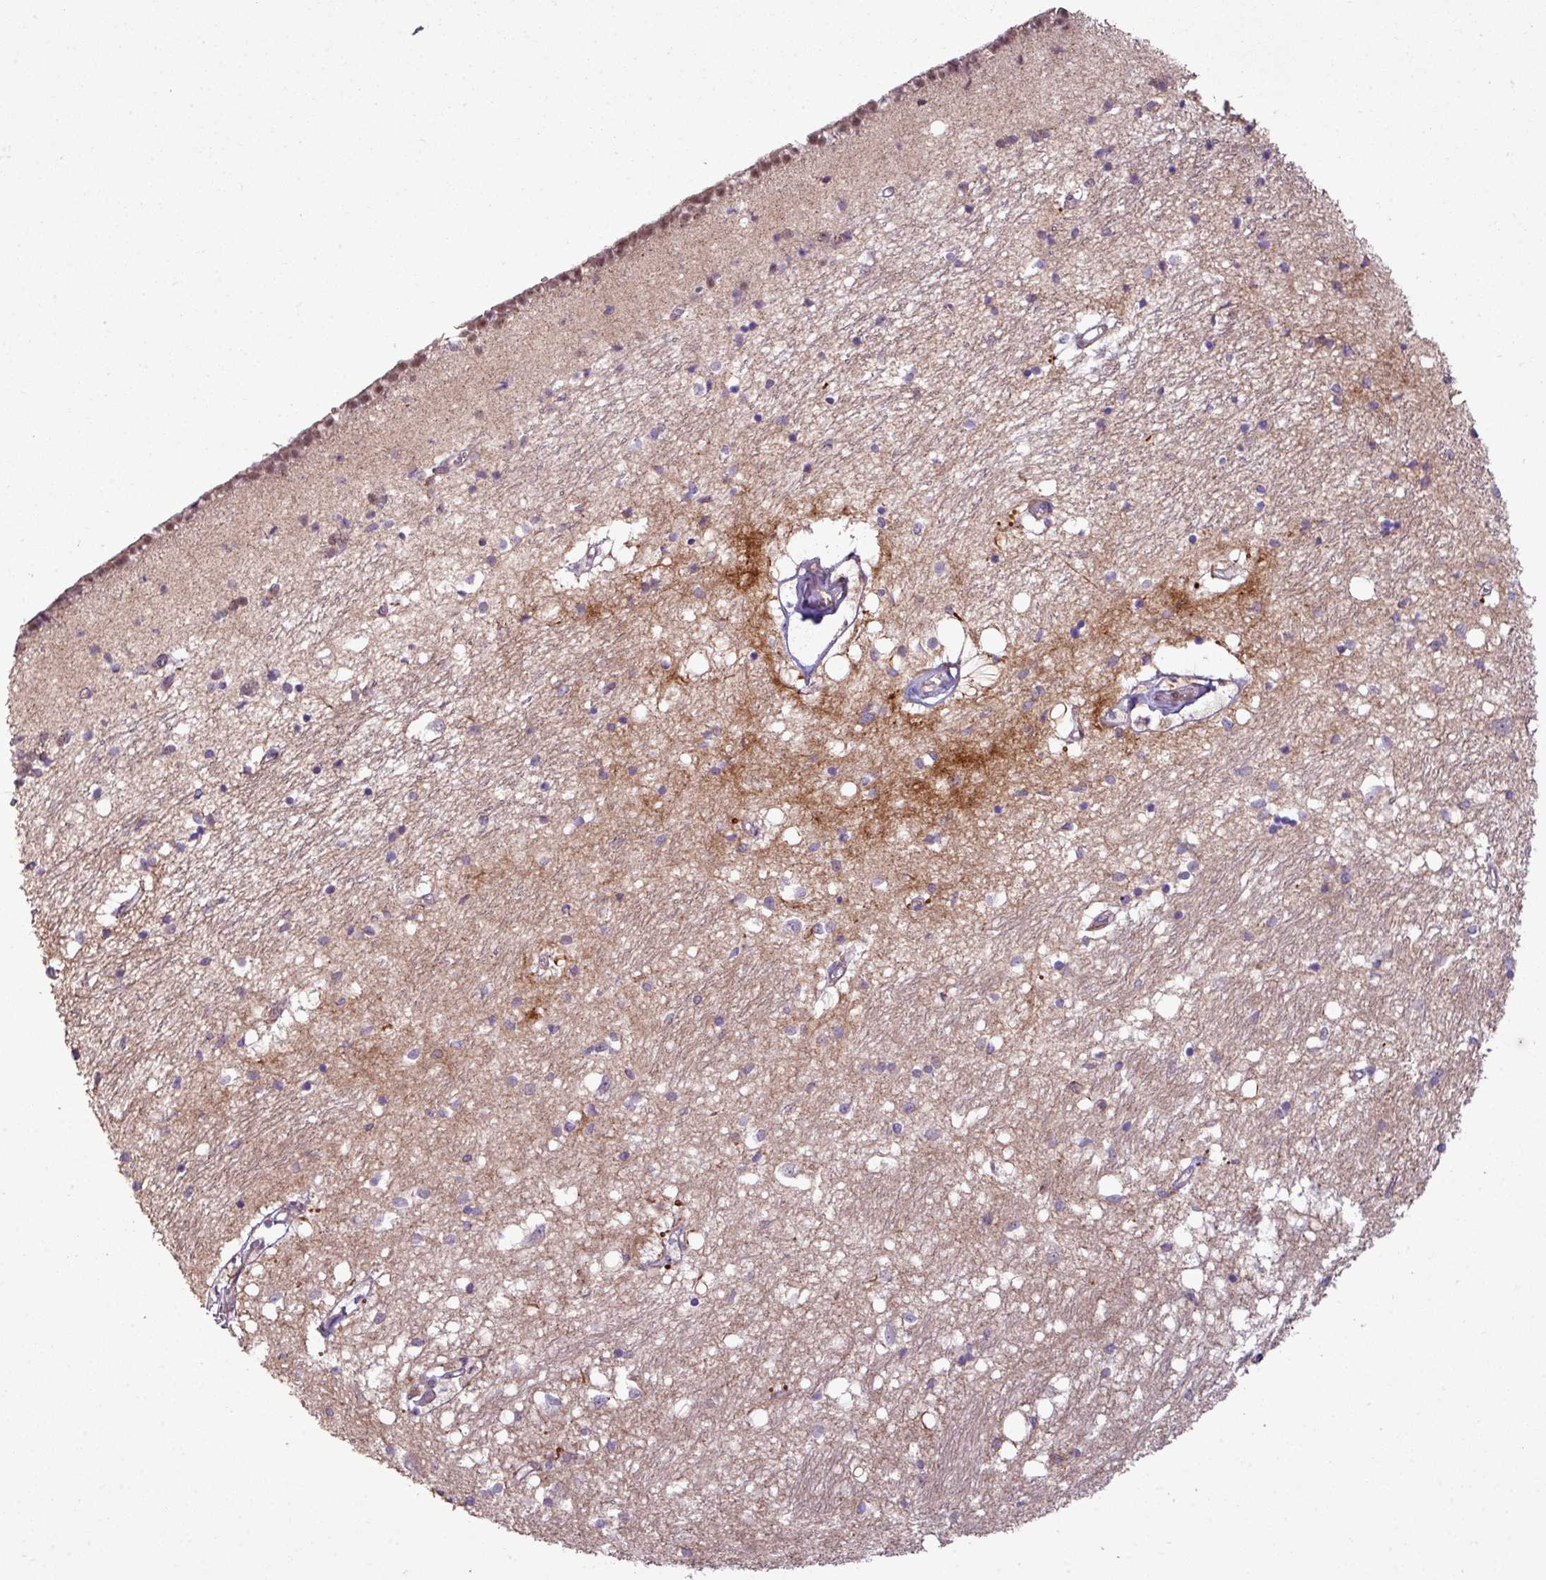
{"staining": {"intensity": "negative", "quantity": "none", "location": "none"}, "tissue": "caudate", "cell_type": "Glial cells", "image_type": "normal", "snomed": [{"axis": "morphology", "description": "Normal tissue, NOS"}, {"axis": "topography", "description": "Lateral ventricle wall"}], "caption": "IHC micrograph of benign caudate: caudate stained with DAB demonstrates no significant protein positivity in glial cells. The staining is performed using DAB (3,3'-diaminobenzidine) brown chromogen with nuclei counter-stained in using hematoxylin.", "gene": "ZC2HC1C", "patient": {"sex": "male", "age": 70}}